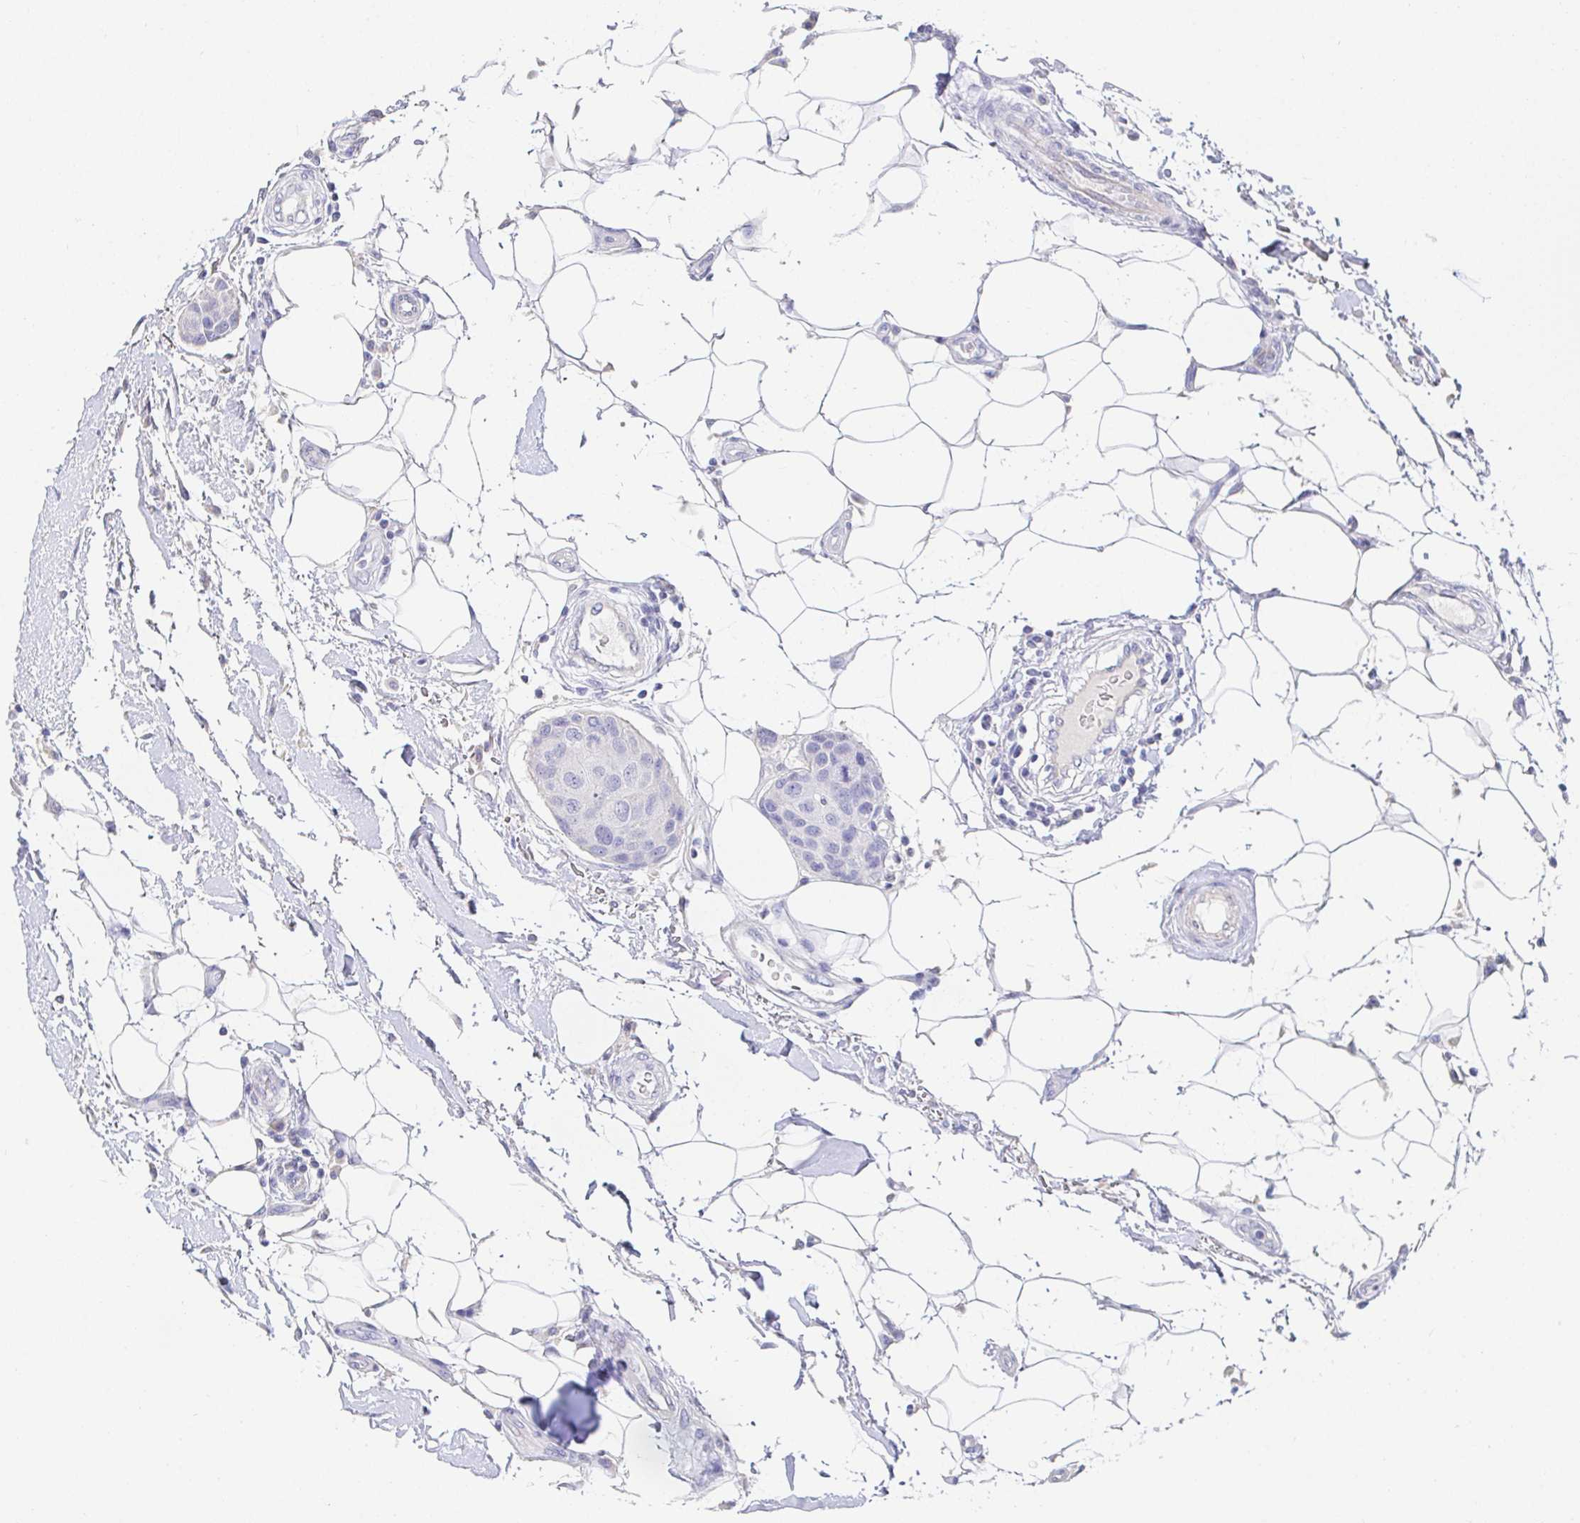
{"staining": {"intensity": "negative", "quantity": "none", "location": "none"}, "tissue": "breast cancer", "cell_type": "Tumor cells", "image_type": "cancer", "snomed": [{"axis": "morphology", "description": "Duct carcinoma"}, {"axis": "topography", "description": "Breast"}, {"axis": "topography", "description": "Lymph node"}], "caption": "A histopathology image of breast intraductal carcinoma stained for a protein exhibits no brown staining in tumor cells.", "gene": "PDE6B", "patient": {"sex": "female", "age": 80}}